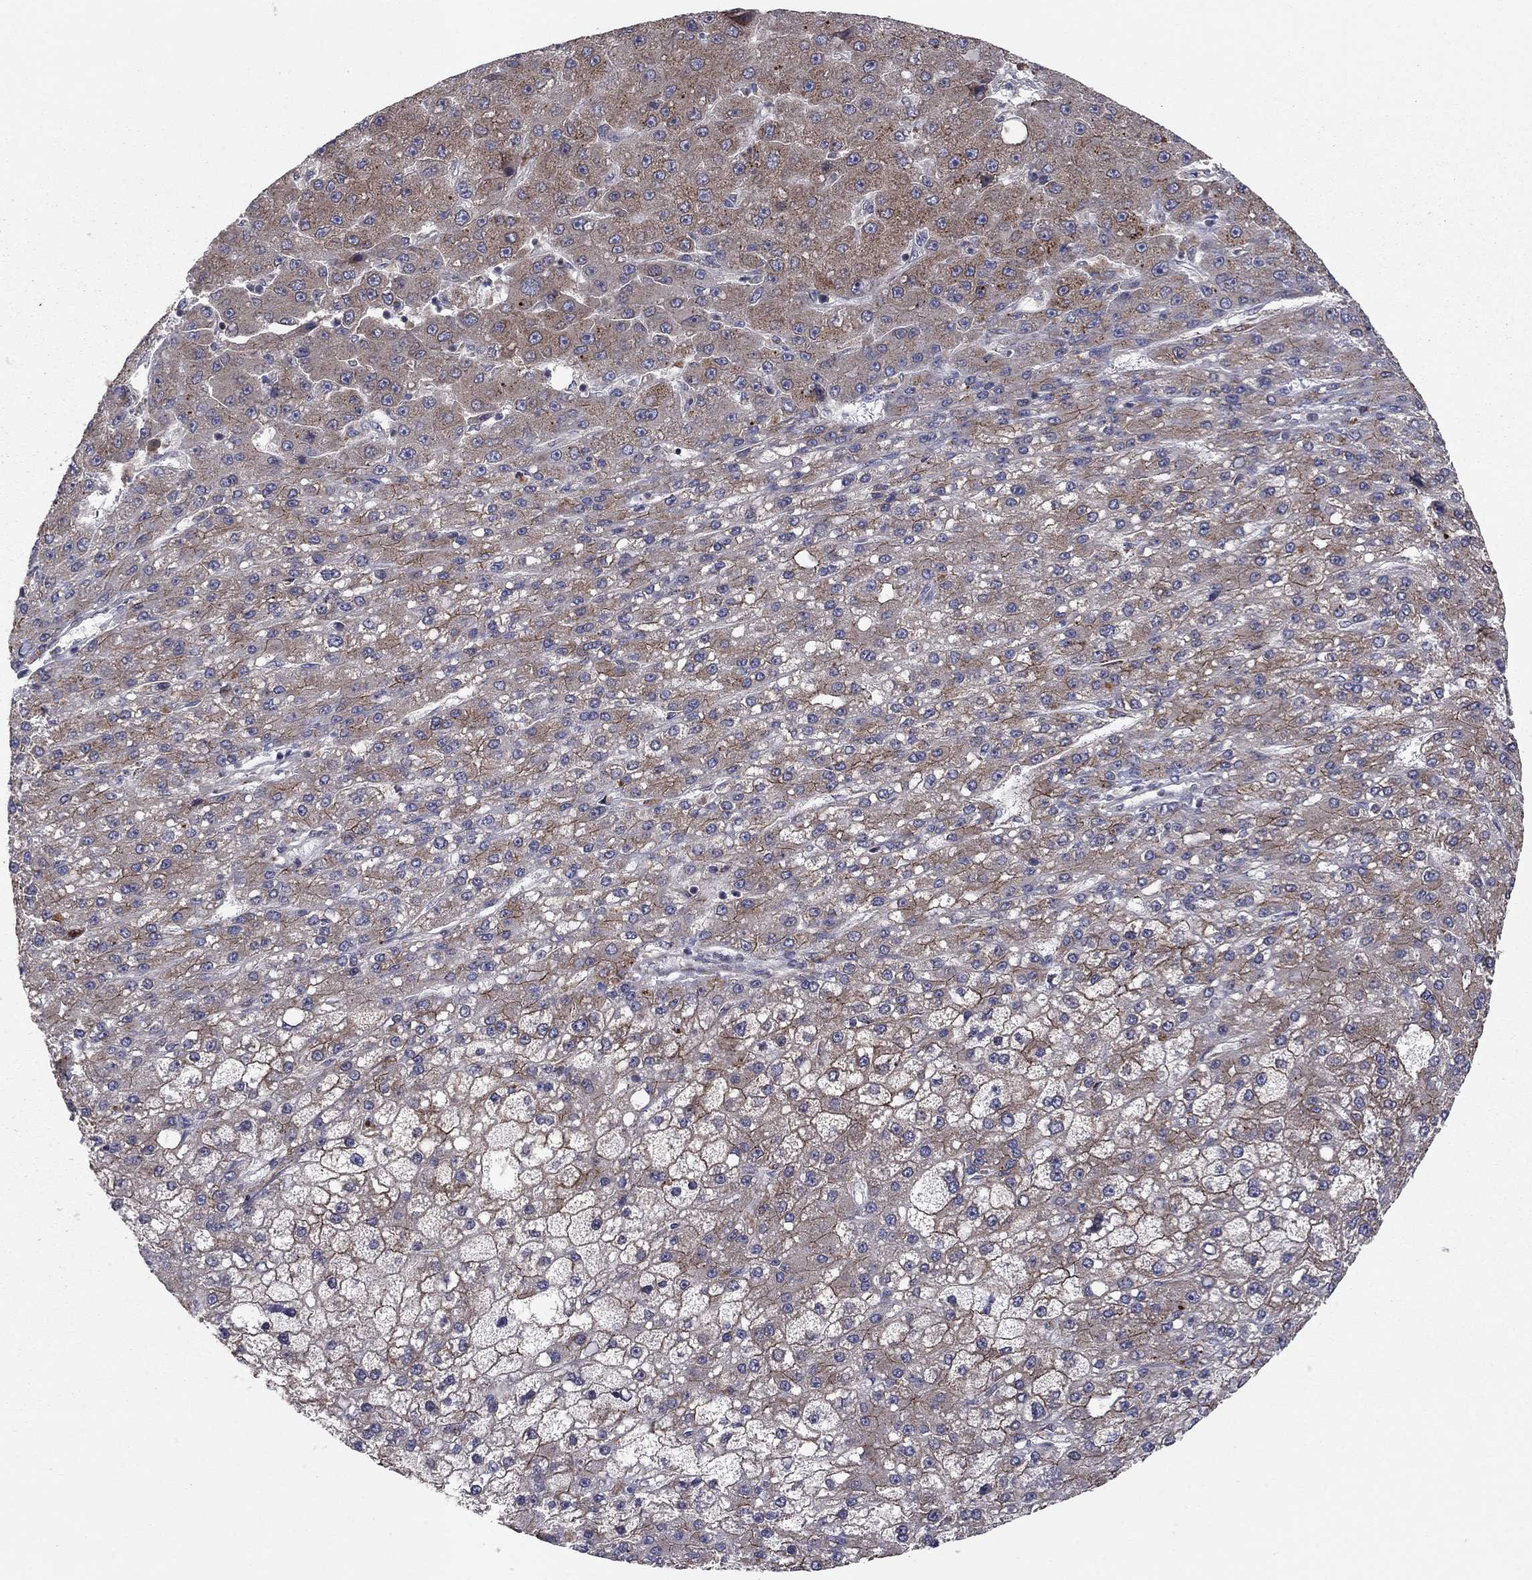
{"staining": {"intensity": "moderate", "quantity": "<25%", "location": "cytoplasmic/membranous"}, "tissue": "liver cancer", "cell_type": "Tumor cells", "image_type": "cancer", "snomed": [{"axis": "morphology", "description": "Carcinoma, Hepatocellular, NOS"}, {"axis": "topography", "description": "Liver"}], "caption": "Liver cancer (hepatocellular carcinoma) stained with DAB IHC displays low levels of moderate cytoplasmic/membranous positivity in about <25% of tumor cells.", "gene": "YIF1A", "patient": {"sex": "male", "age": 67}}